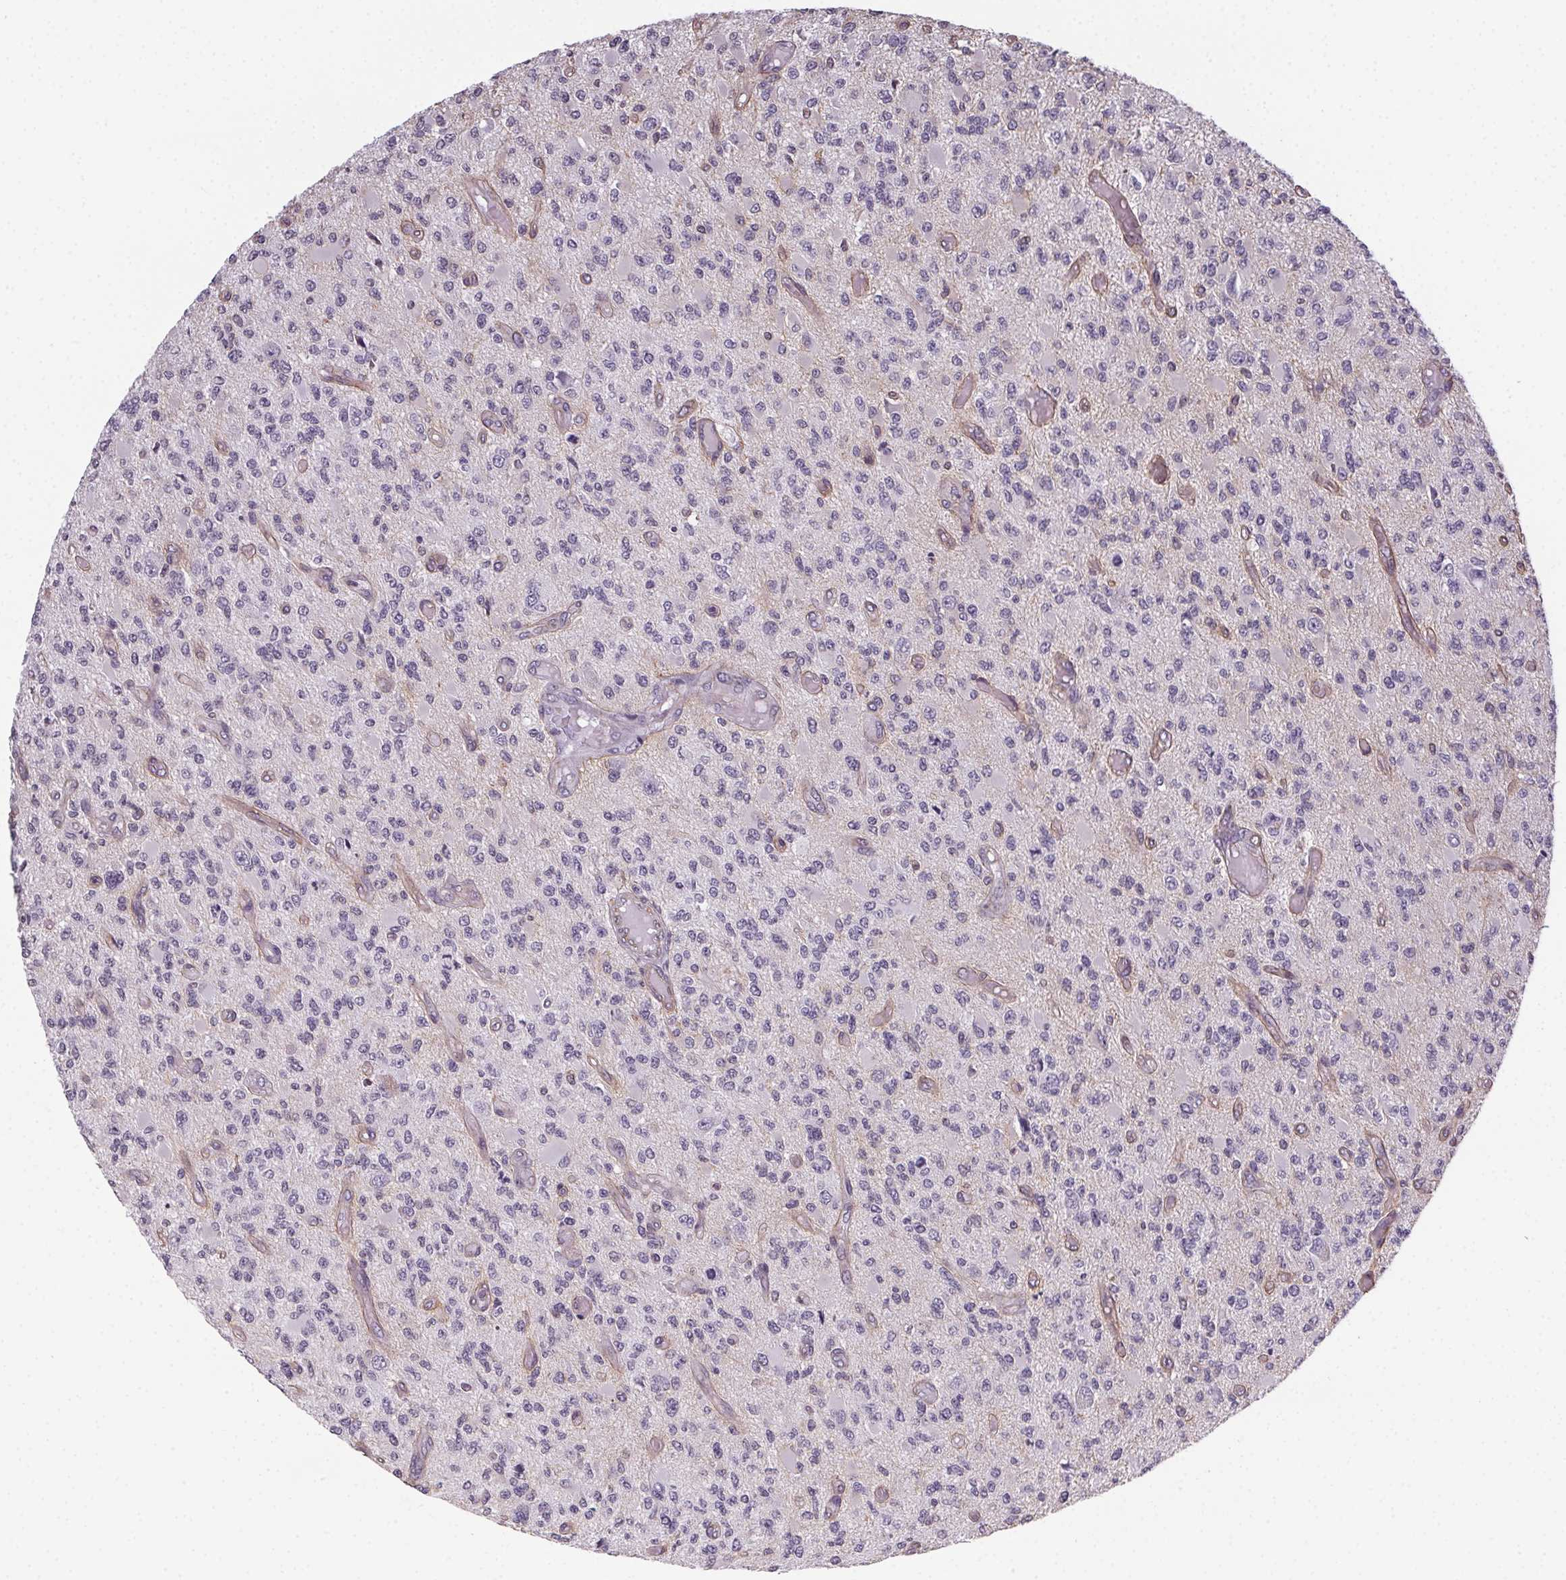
{"staining": {"intensity": "negative", "quantity": "none", "location": "none"}, "tissue": "glioma", "cell_type": "Tumor cells", "image_type": "cancer", "snomed": [{"axis": "morphology", "description": "Glioma, malignant, High grade"}, {"axis": "topography", "description": "Brain"}], "caption": "Immunohistochemistry of malignant glioma (high-grade) reveals no expression in tumor cells.", "gene": "PLA2G4F", "patient": {"sex": "female", "age": 63}}